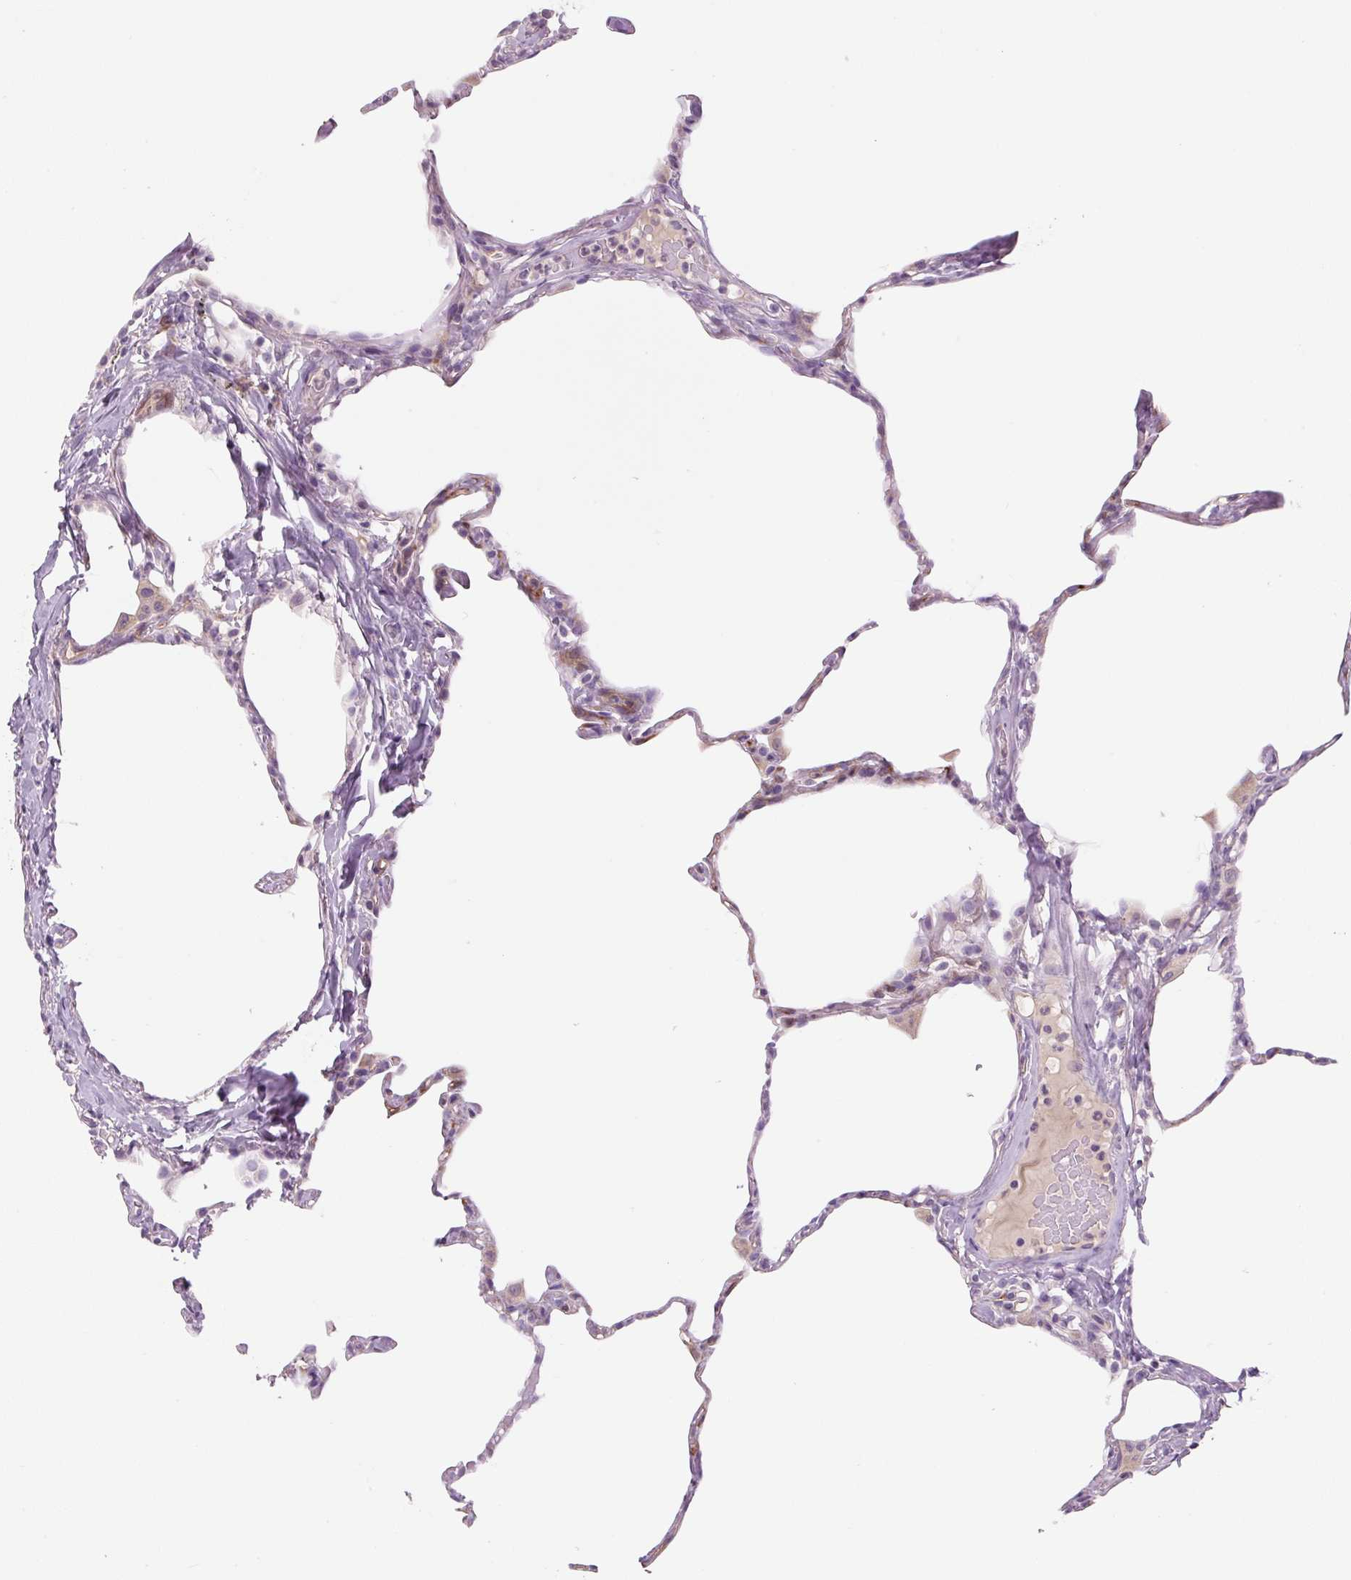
{"staining": {"intensity": "weak", "quantity": "<25%", "location": "cytoplasmic/membranous"}, "tissue": "lung", "cell_type": "Alveolar cells", "image_type": "normal", "snomed": [{"axis": "morphology", "description": "Normal tissue, NOS"}, {"axis": "topography", "description": "Lung"}], "caption": "Immunohistochemical staining of benign human lung demonstrates no significant positivity in alveolar cells.", "gene": "TMEM100", "patient": {"sex": "male", "age": 65}}